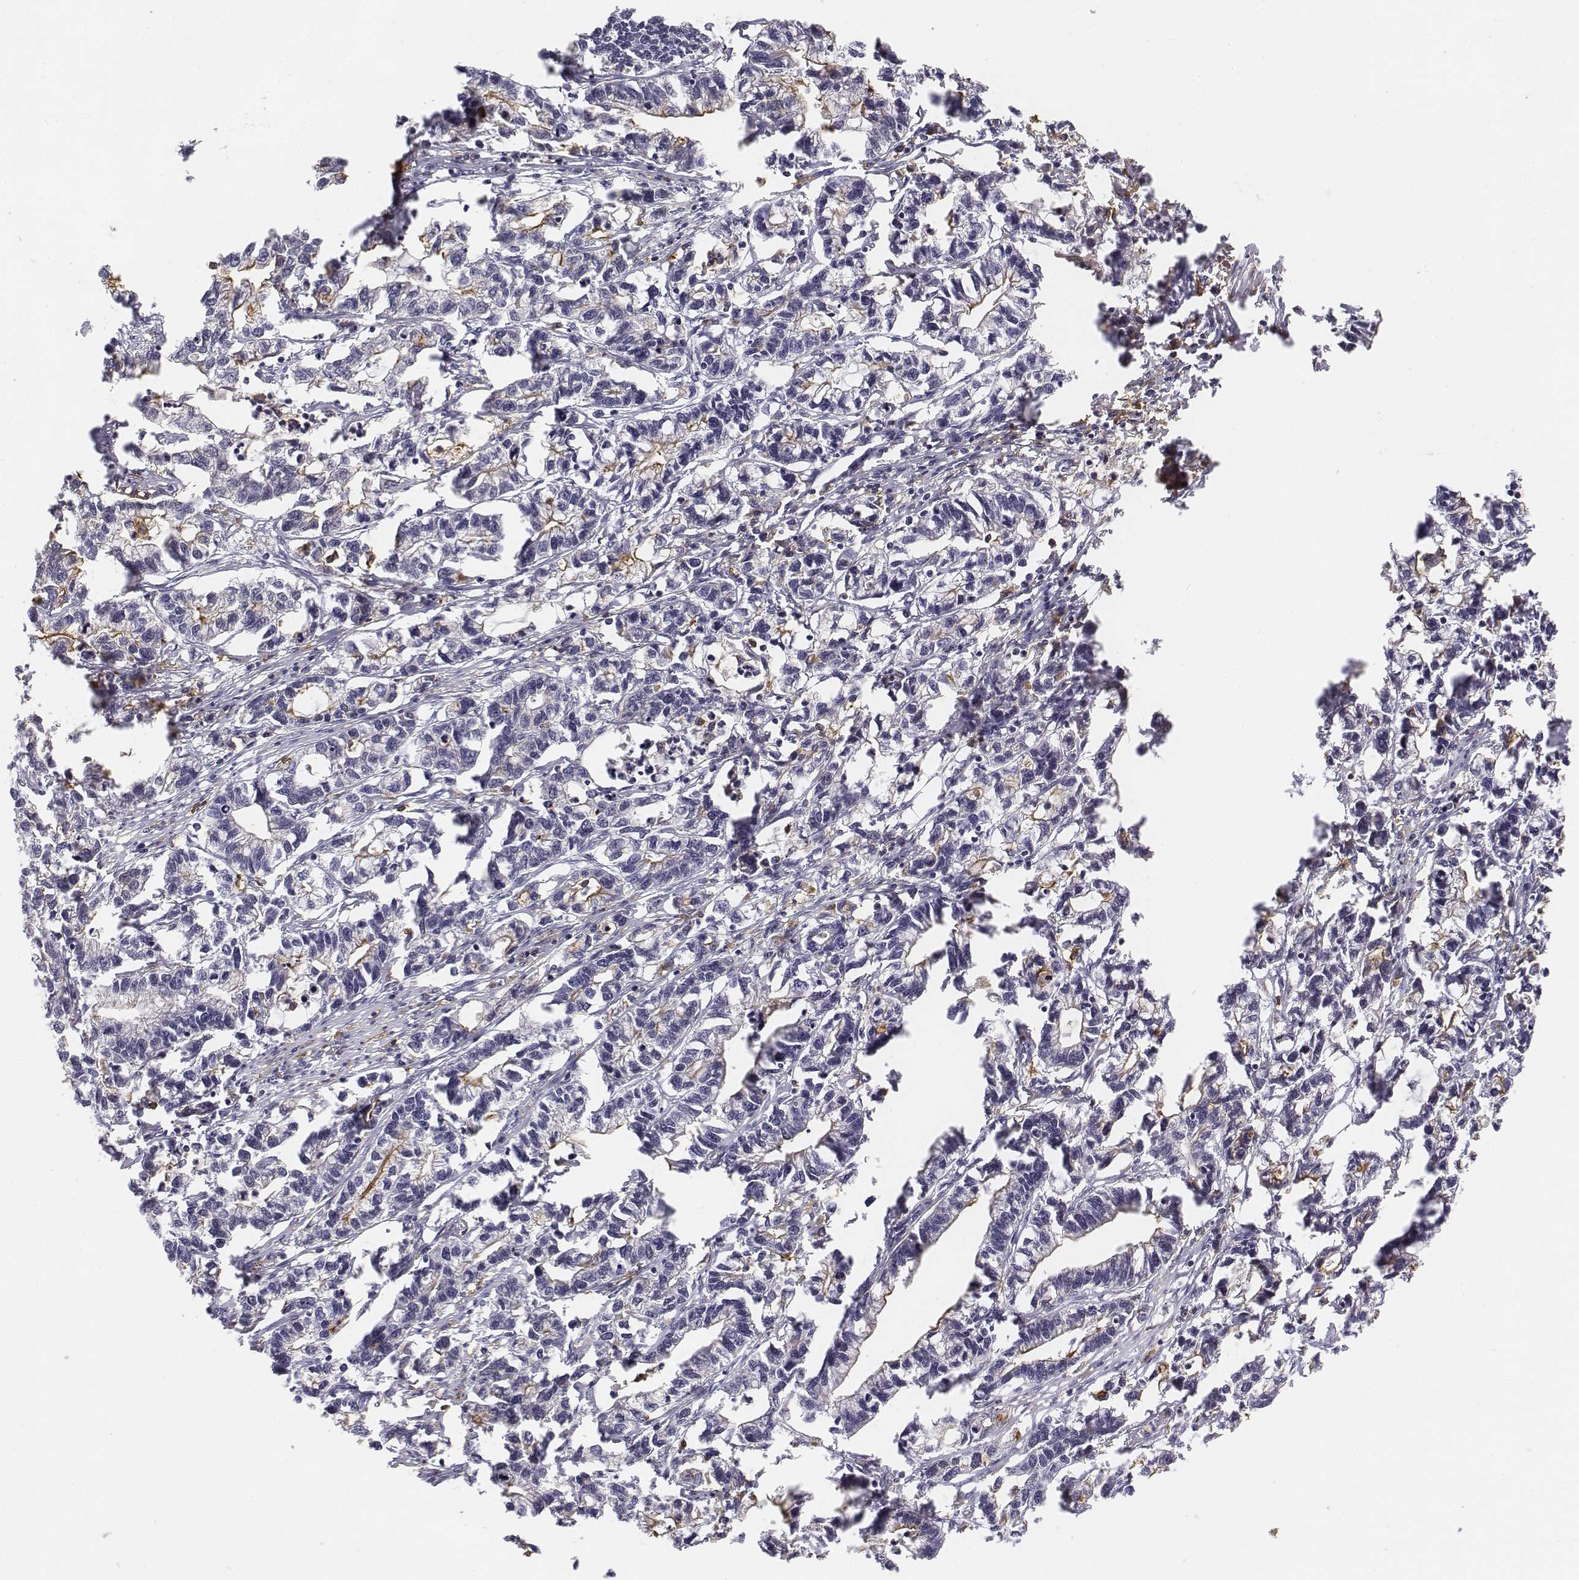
{"staining": {"intensity": "negative", "quantity": "none", "location": "none"}, "tissue": "stomach cancer", "cell_type": "Tumor cells", "image_type": "cancer", "snomed": [{"axis": "morphology", "description": "Adenocarcinoma, NOS"}, {"axis": "topography", "description": "Stomach"}], "caption": "Immunohistochemistry (IHC) micrograph of stomach cancer stained for a protein (brown), which reveals no positivity in tumor cells. (Brightfield microscopy of DAB immunohistochemistry at high magnification).", "gene": "CD14", "patient": {"sex": "male", "age": 83}}